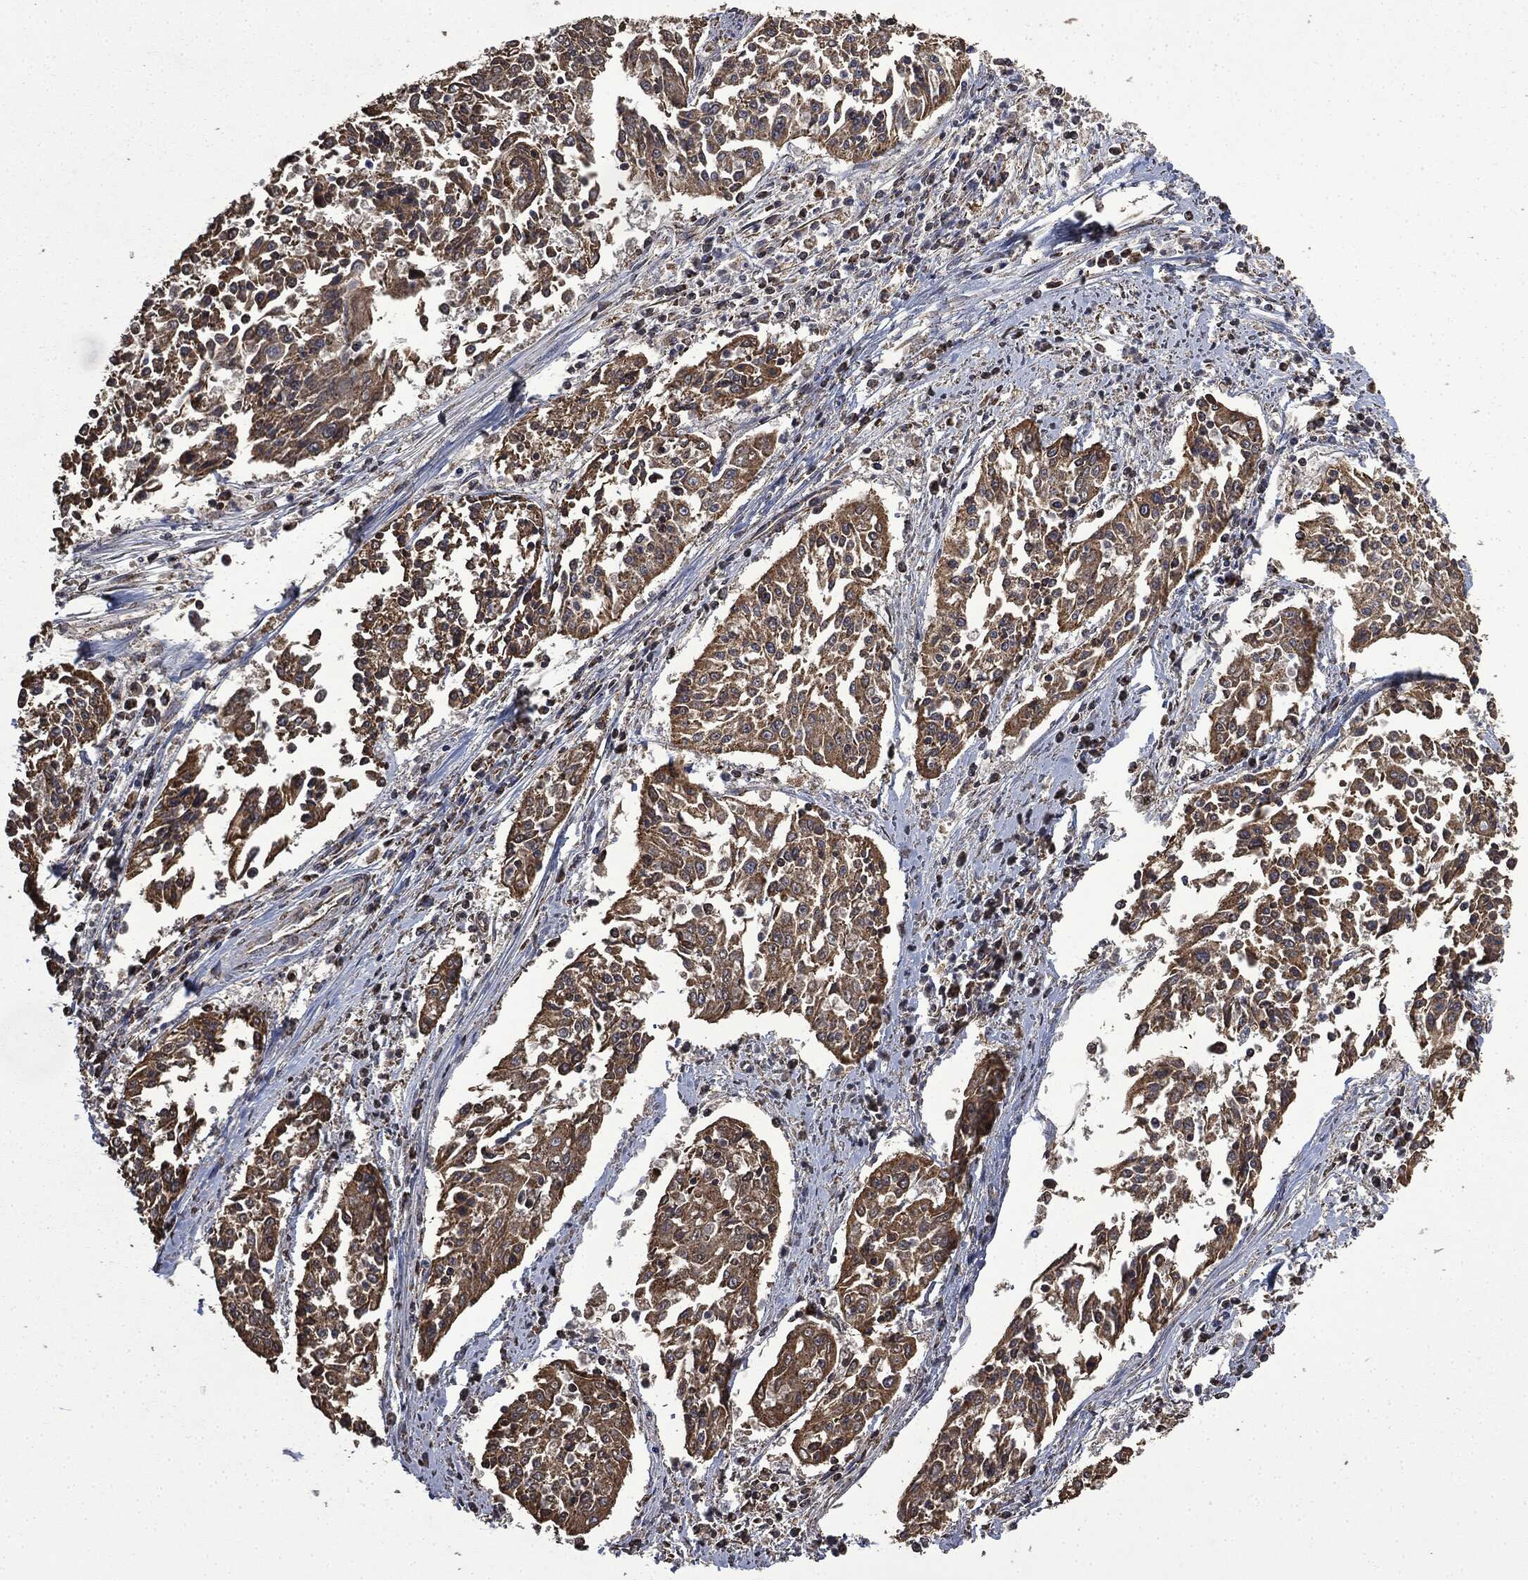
{"staining": {"intensity": "moderate", "quantity": ">75%", "location": "cytoplasmic/membranous,nuclear"}, "tissue": "cervical cancer", "cell_type": "Tumor cells", "image_type": "cancer", "snomed": [{"axis": "morphology", "description": "Squamous cell carcinoma, NOS"}, {"axis": "topography", "description": "Cervix"}], "caption": "Immunohistochemical staining of cervical cancer demonstrates medium levels of moderate cytoplasmic/membranous and nuclear positivity in approximately >75% of tumor cells.", "gene": "LIG3", "patient": {"sex": "female", "age": 41}}